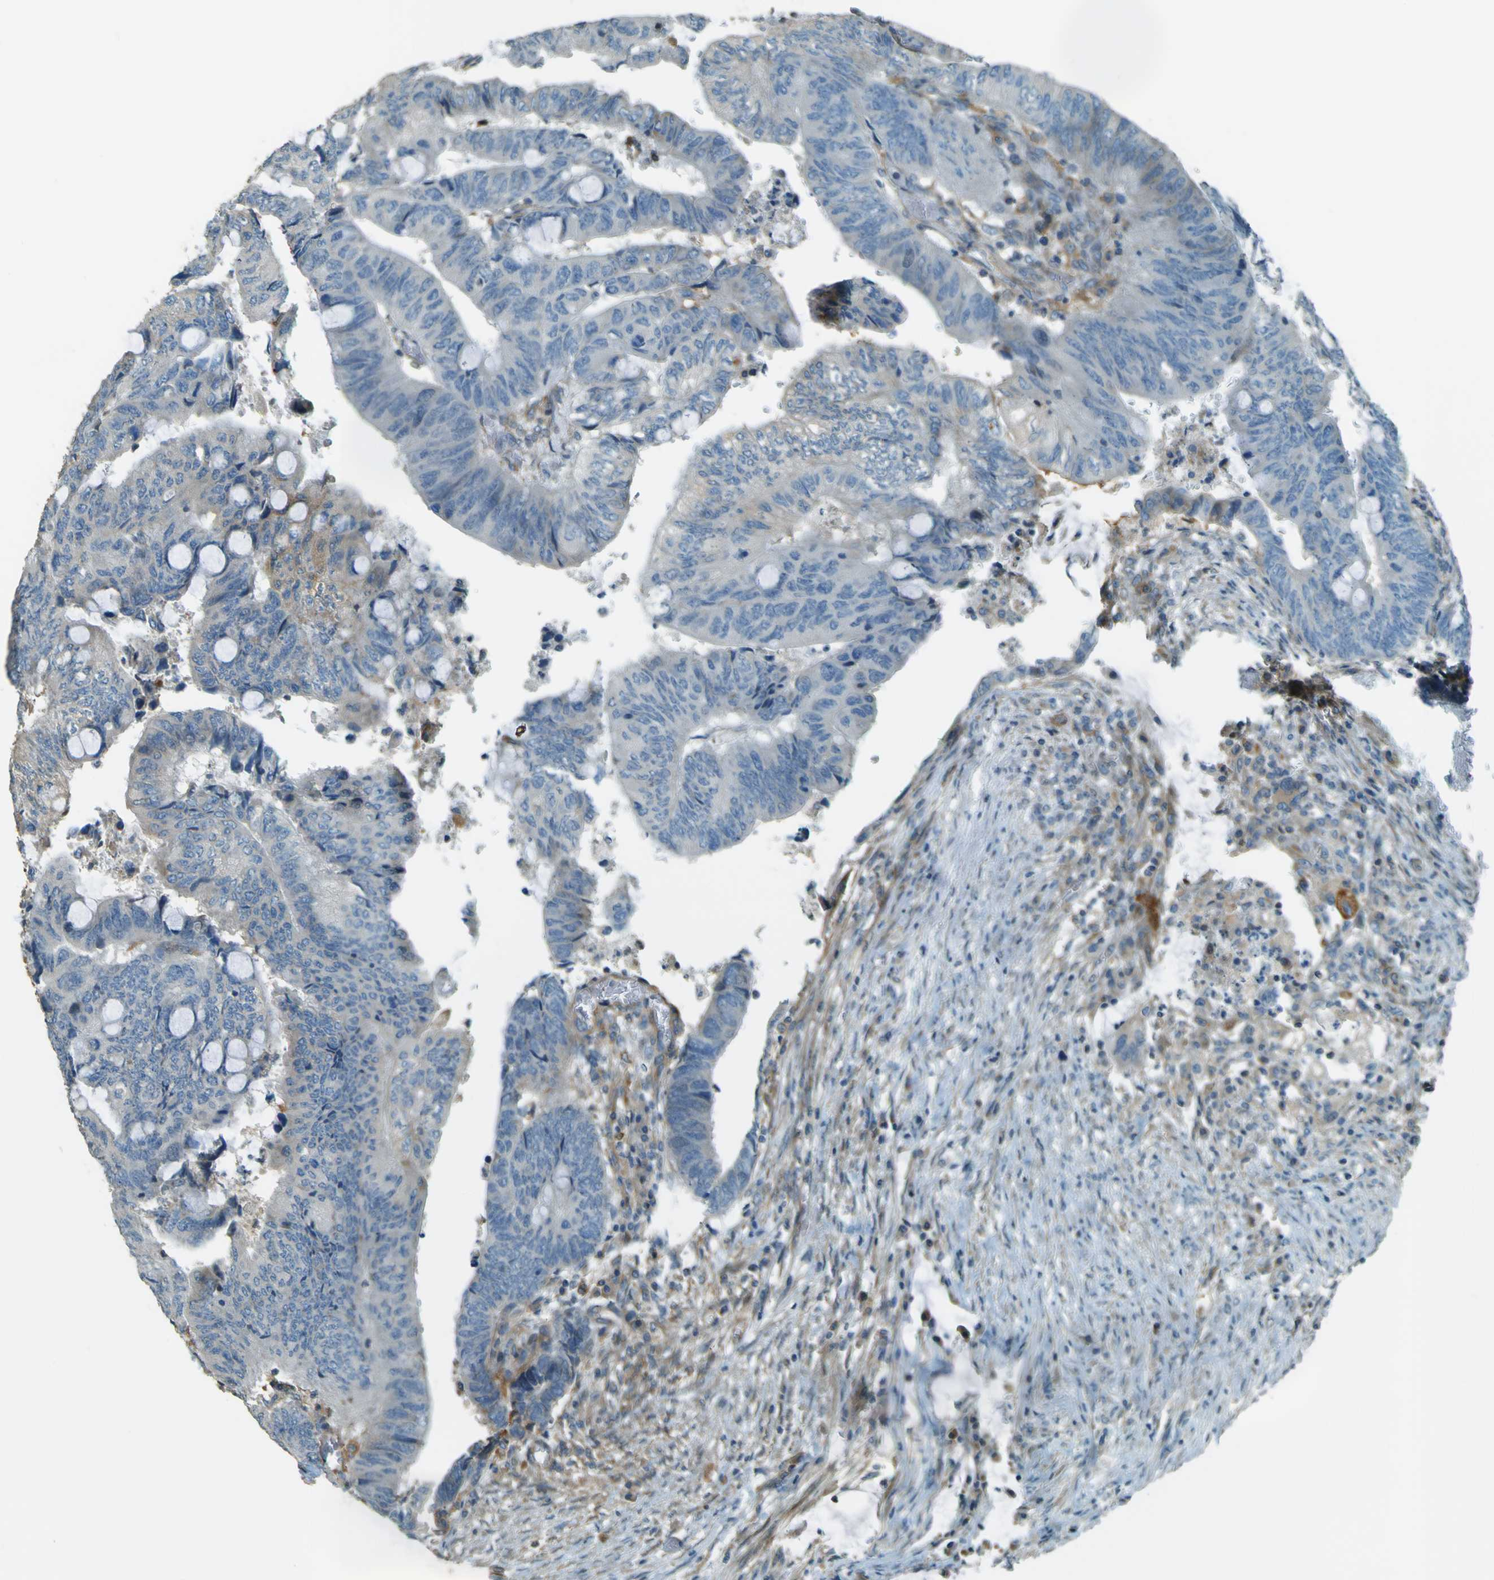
{"staining": {"intensity": "negative", "quantity": "none", "location": "none"}, "tissue": "colorectal cancer", "cell_type": "Tumor cells", "image_type": "cancer", "snomed": [{"axis": "morphology", "description": "Normal tissue, NOS"}, {"axis": "morphology", "description": "Adenocarcinoma, NOS"}, {"axis": "topography", "description": "Rectum"}, {"axis": "topography", "description": "Peripheral nerve tissue"}], "caption": "An IHC micrograph of colorectal cancer (adenocarcinoma) is shown. There is no staining in tumor cells of colorectal cancer (adenocarcinoma). (Stains: DAB immunohistochemistry (IHC) with hematoxylin counter stain, Microscopy: brightfield microscopy at high magnification).", "gene": "LPCAT1", "patient": {"sex": "male", "age": 92}}